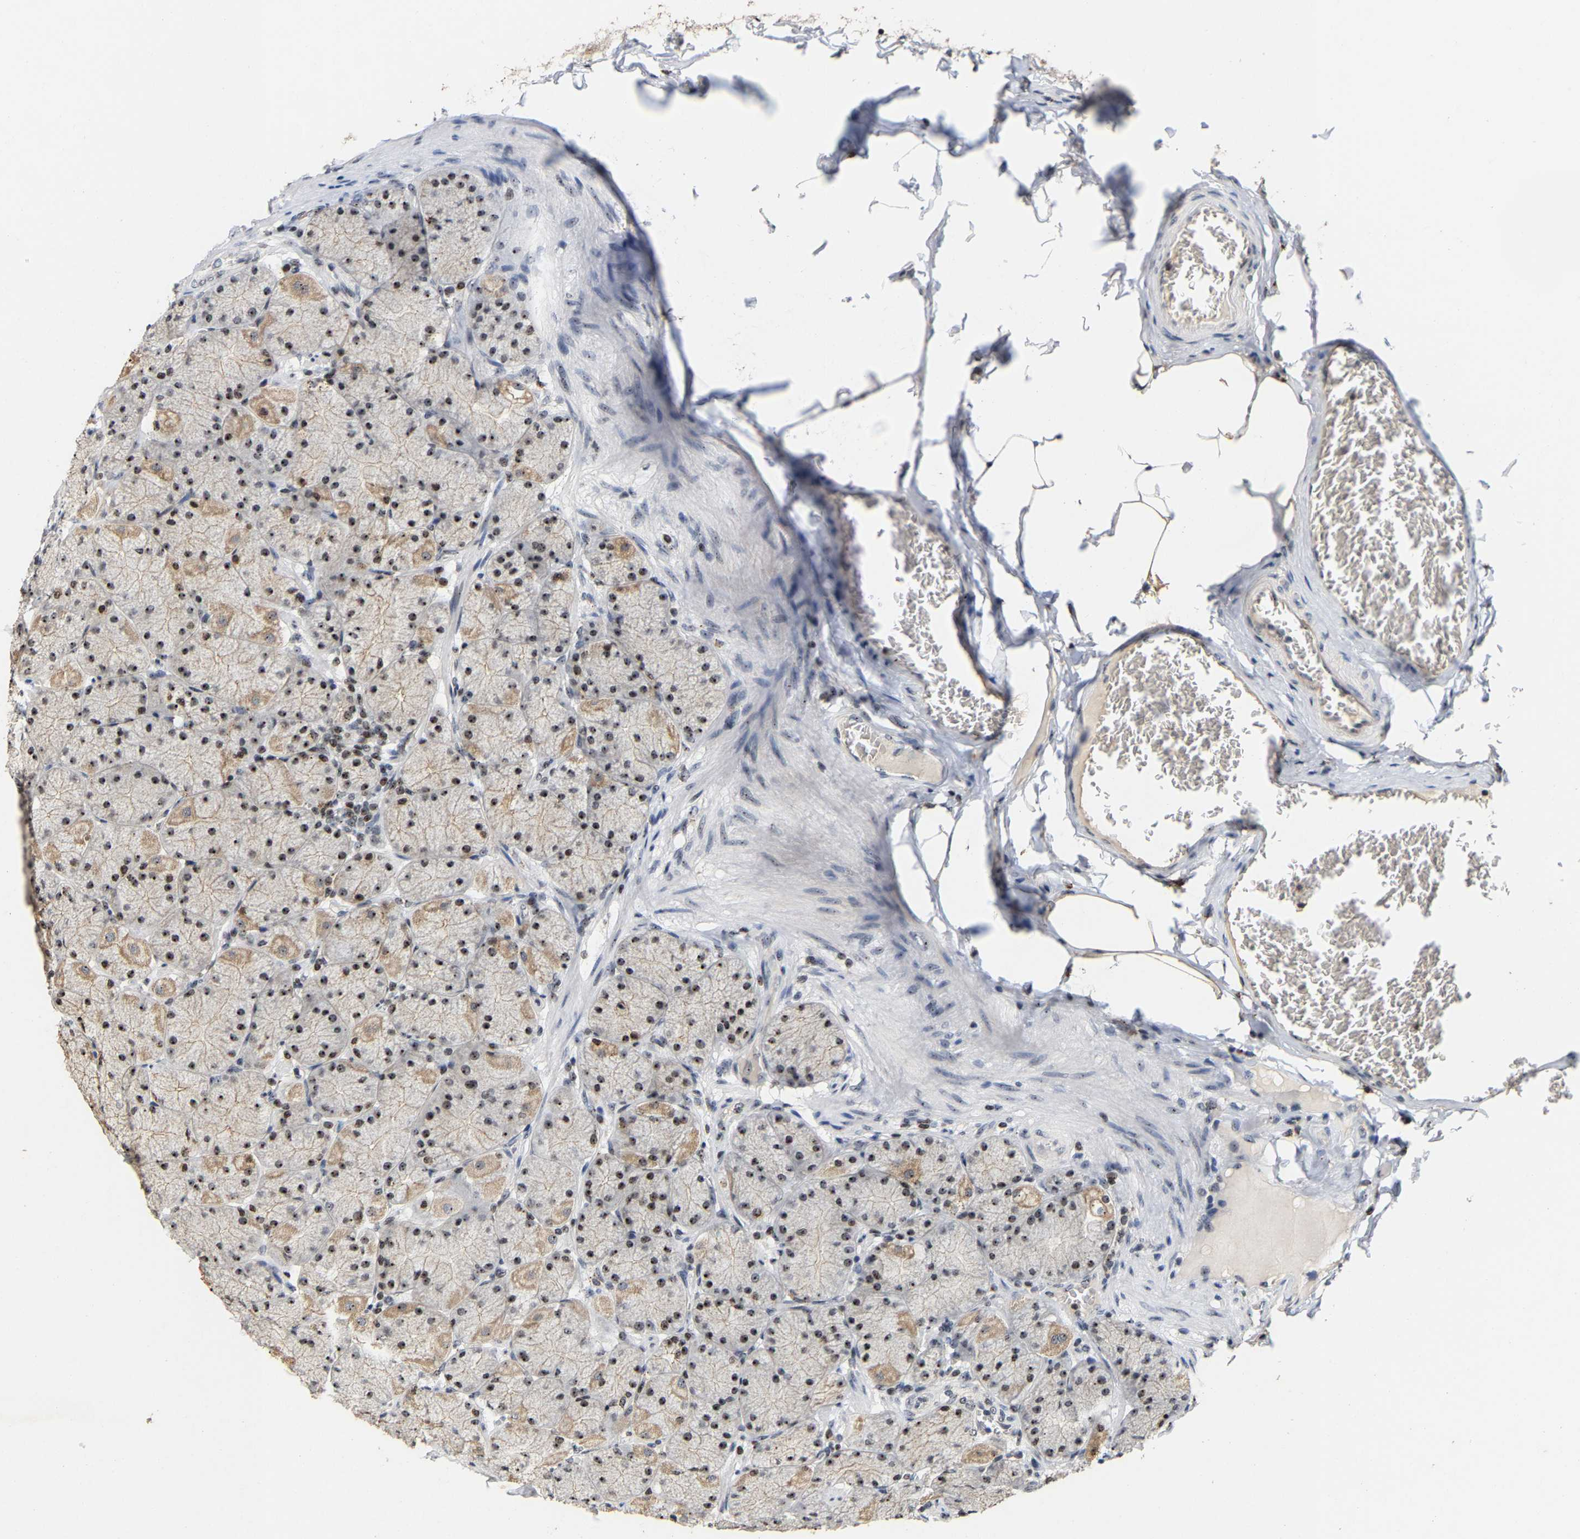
{"staining": {"intensity": "moderate", "quantity": ">75%", "location": "nuclear"}, "tissue": "stomach", "cell_type": "Glandular cells", "image_type": "normal", "snomed": [{"axis": "morphology", "description": "Normal tissue, NOS"}, {"axis": "topography", "description": "Stomach, upper"}], "caption": "A photomicrograph of human stomach stained for a protein demonstrates moderate nuclear brown staining in glandular cells. The staining is performed using DAB brown chromogen to label protein expression. The nuclei are counter-stained blue using hematoxylin.", "gene": "NOP58", "patient": {"sex": "female", "age": 56}}